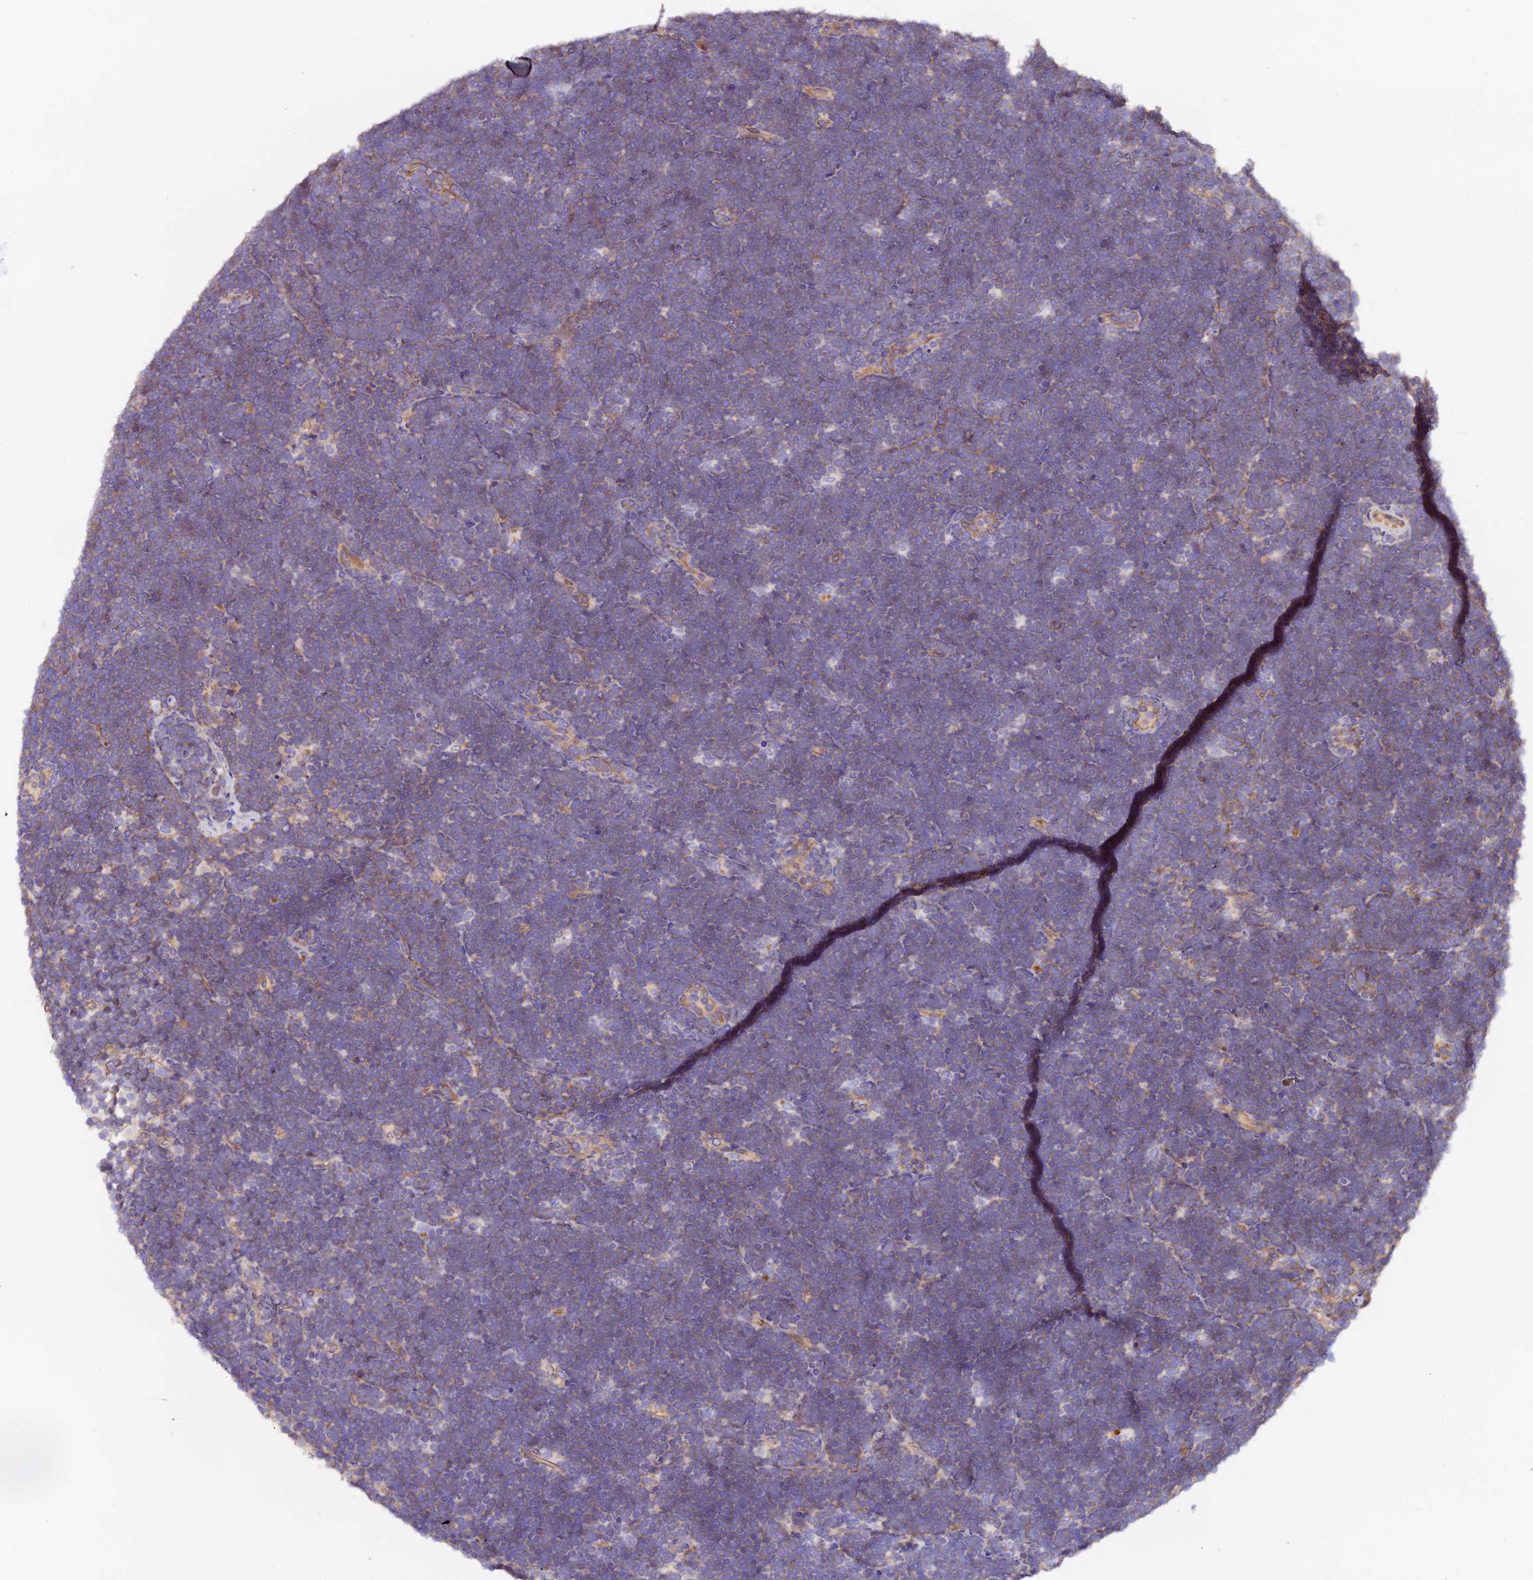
{"staining": {"intensity": "negative", "quantity": "none", "location": "none"}, "tissue": "lymphoma", "cell_type": "Tumor cells", "image_type": "cancer", "snomed": [{"axis": "morphology", "description": "Malignant lymphoma, non-Hodgkin's type, High grade"}, {"axis": "topography", "description": "Lymph node"}], "caption": "High magnification brightfield microscopy of high-grade malignant lymphoma, non-Hodgkin's type stained with DAB (3,3'-diaminobenzidine) (brown) and counterstained with hematoxylin (blue): tumor cells show no significant expression. (DAB immunohistochemistry (IHC) visualized using brightfield microscopy, high magnification).", "gene": "ERMARD", "patient": {"sex": "male", "age": 13}}